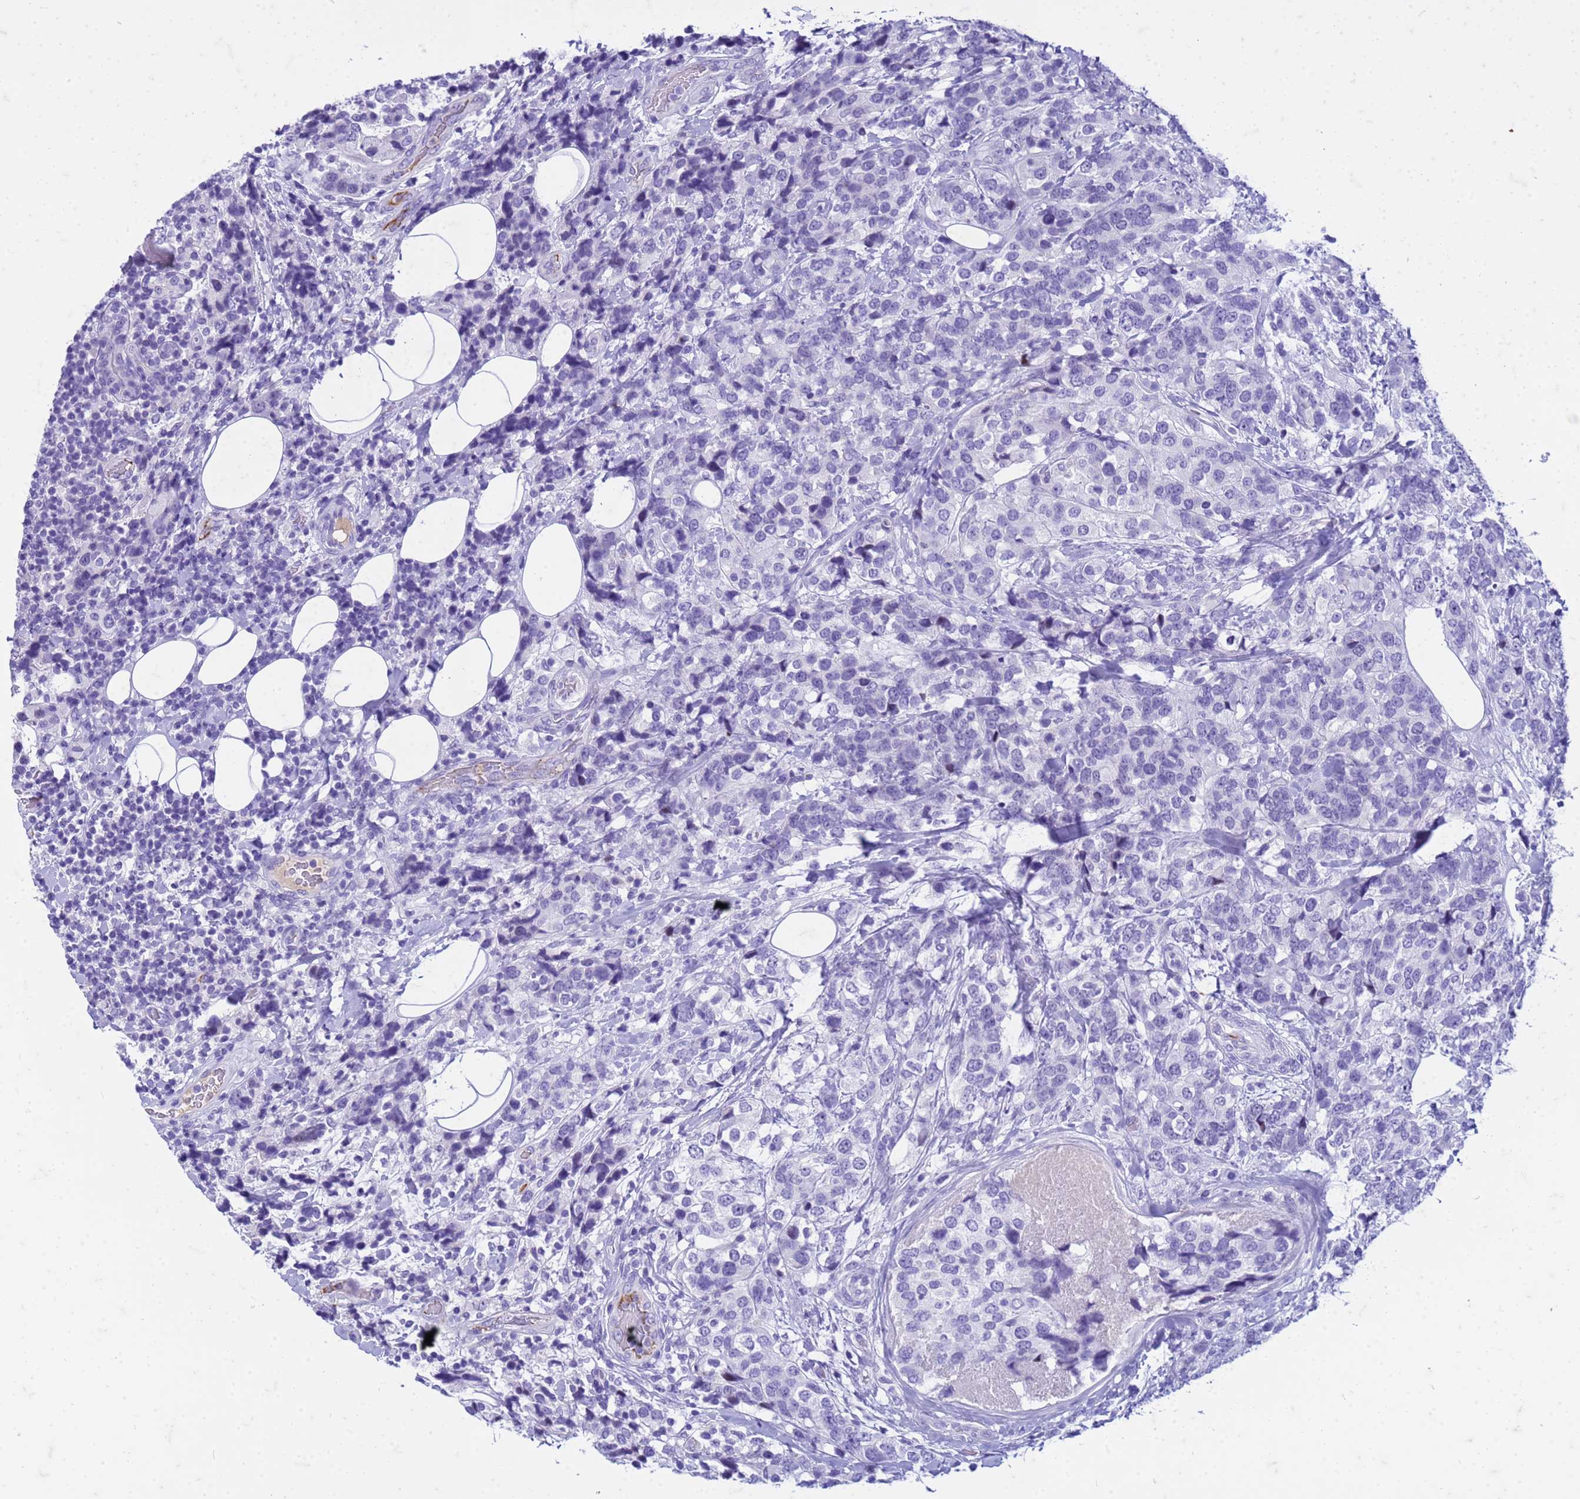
{"staining": {"intensity": "negative", "quantity": "none", "location": "none"}, "tissue": "breast cancer", "cell_type": "Tumor cells", "image_type": "cancer", "snomed": [{"axis": "morphology", "description": "Lobular carcinoma"}, {"axis": "topography", "description": "Breast"}], "caption": "An IHC histopathology image of breast cancer is shown. There is no staining in tumor cells of breast cancer.", "gene": "CFAP100", "patient": {"sex": "female", "age": 59}}